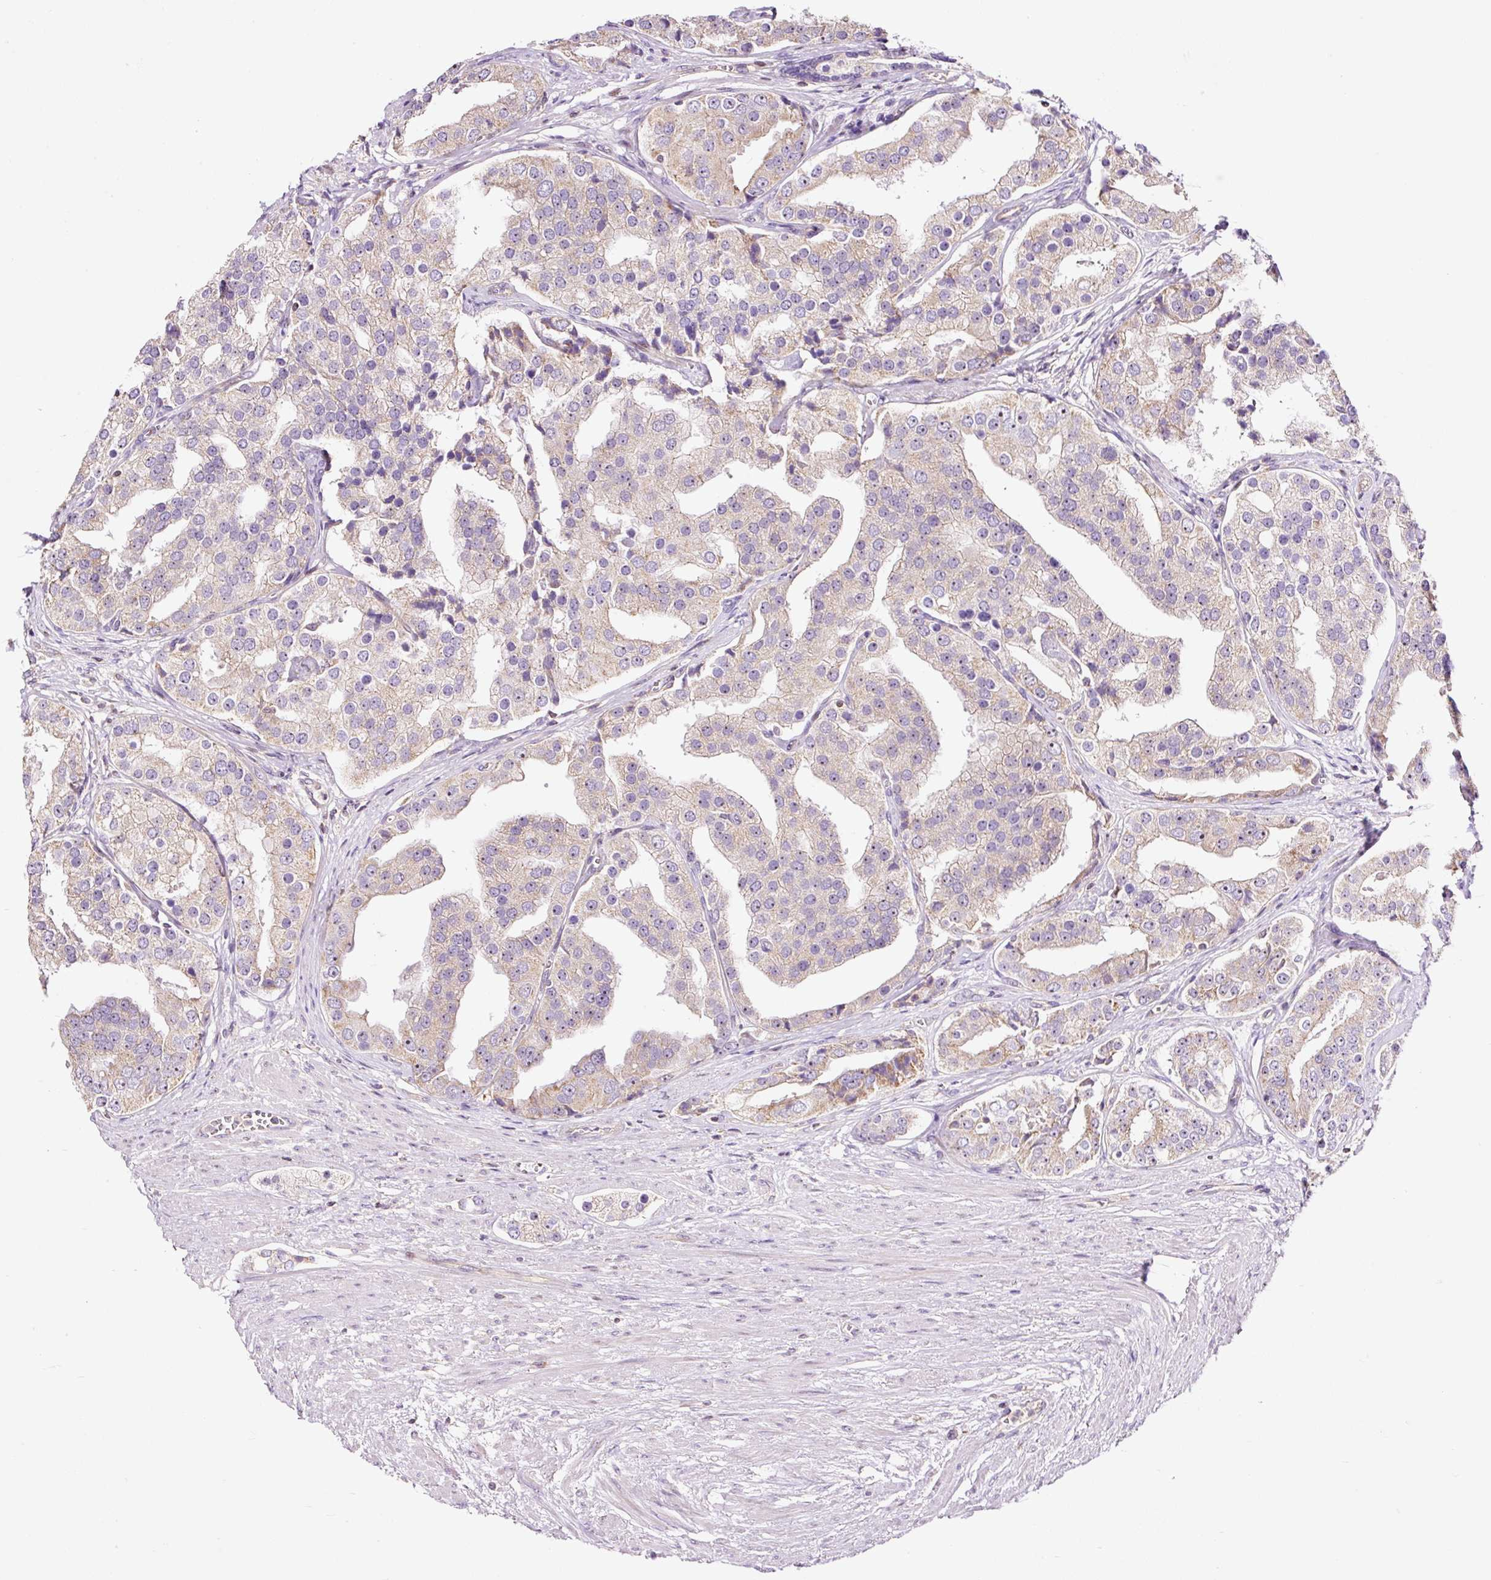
{"staining": {"intensity": "weak", "quantity": "25%-75%", "location": "cytoplasmic/membranous"}, "tissue": "prostate cancer", "cell_type": "Tumor cells", "image_type": "cancer", "snomed": [{"axis": "morphology", "description": "Adenocarcinoma, High grade"}, {"axis": "topography", "description": "Prostate"}], "caption": "Immunohistochemical staining of prostate cancer demonstrates low levels of weak cytoplasmic/membranous staining in about 25%-75% of tumor cells.", "gene": "BOLA3", "patient": {"sex": "male", "age": 71}}